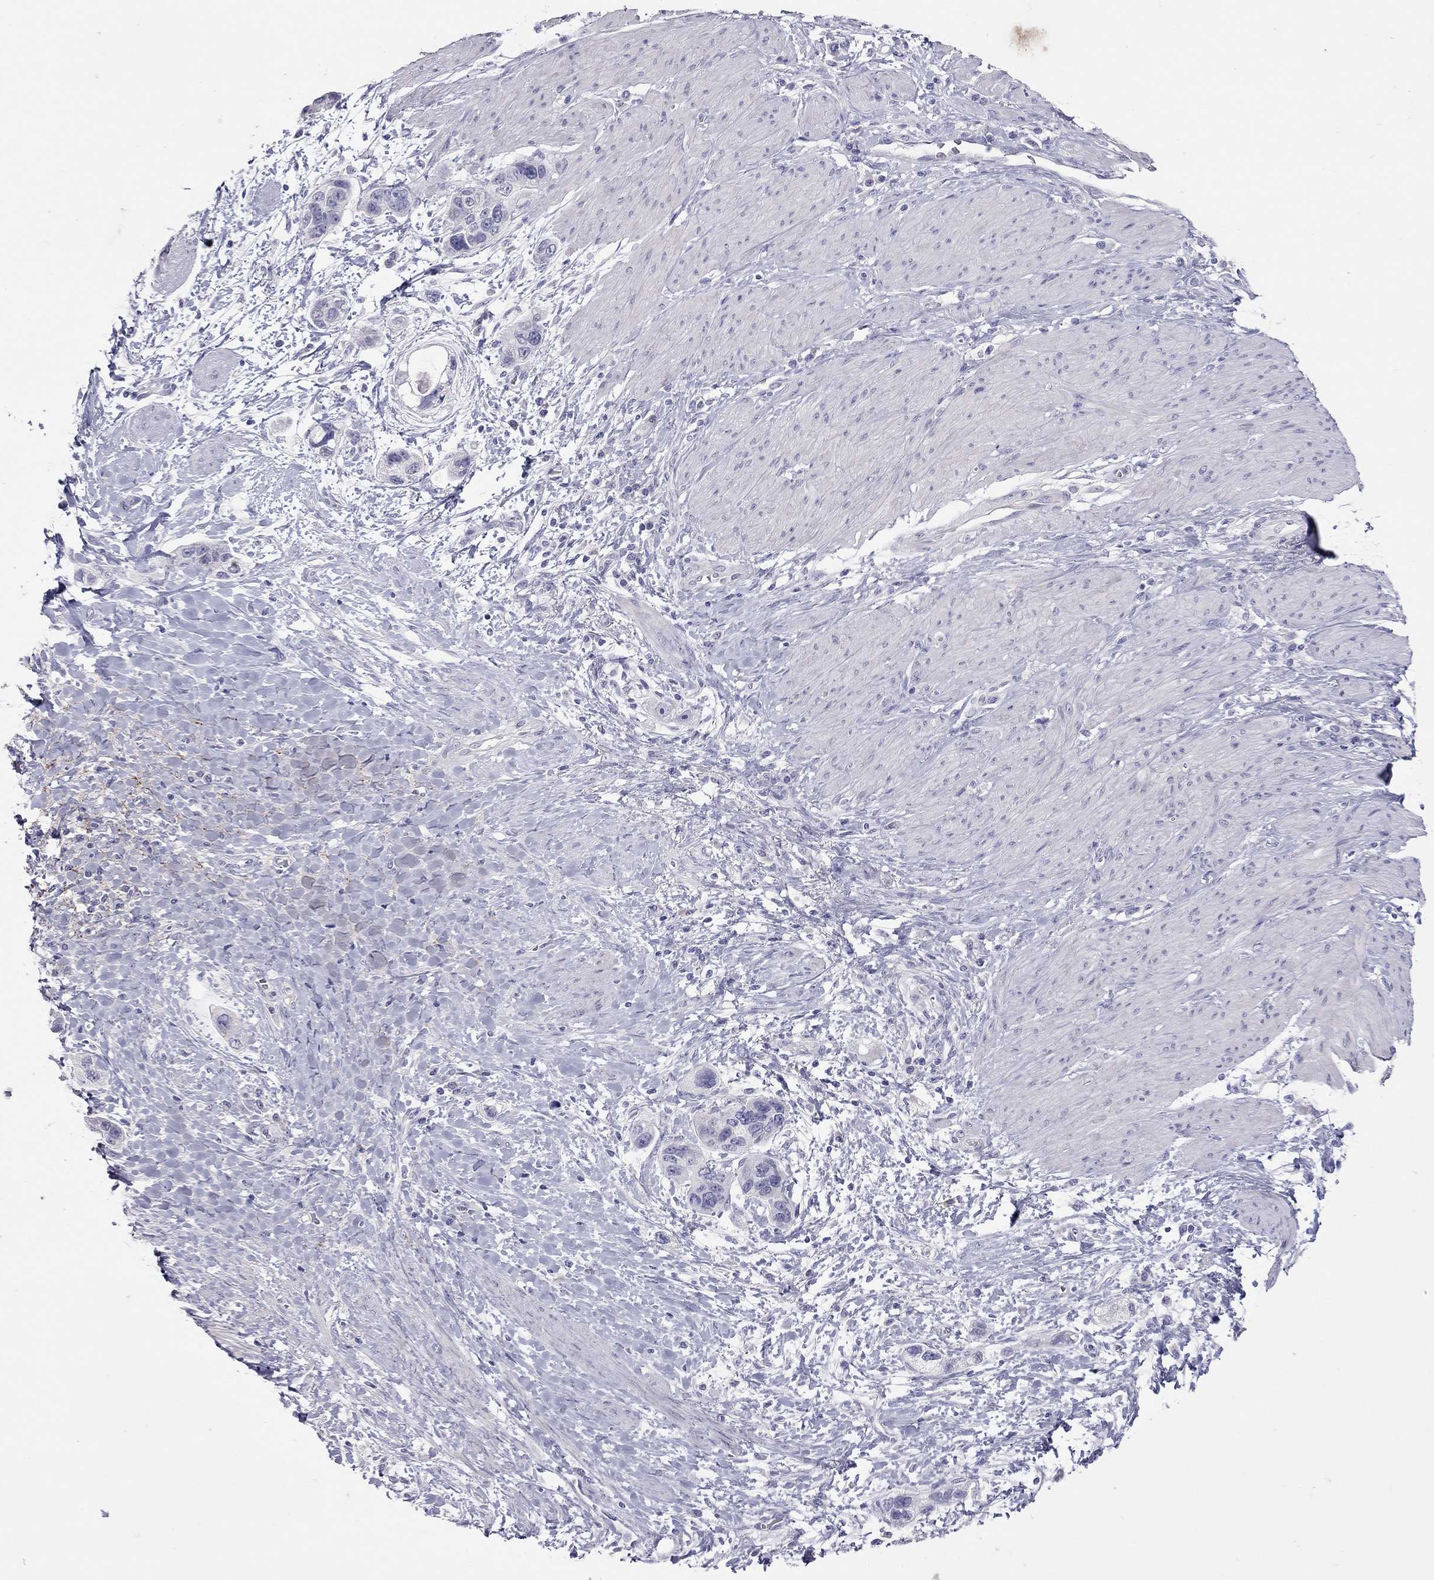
{"staining": {"intensity": "negative", "quantity": "none", "location": "none"}, "tissue": "stomach cancer", "cell_type": "Tumor cells", "image_type": "cancer", "snomed": [{"axis": "morphology", "description": "Adenocarcinoma, NOS"}, {"axis": "topography", "description": "Stomach, lower"}], "caption": "Histopathology image shows no protein expression in tumor cells of adenocarcinoma (stomach) tissue.", "gene": "MUC16", "patient": {"sex": "female", "age": 93}}